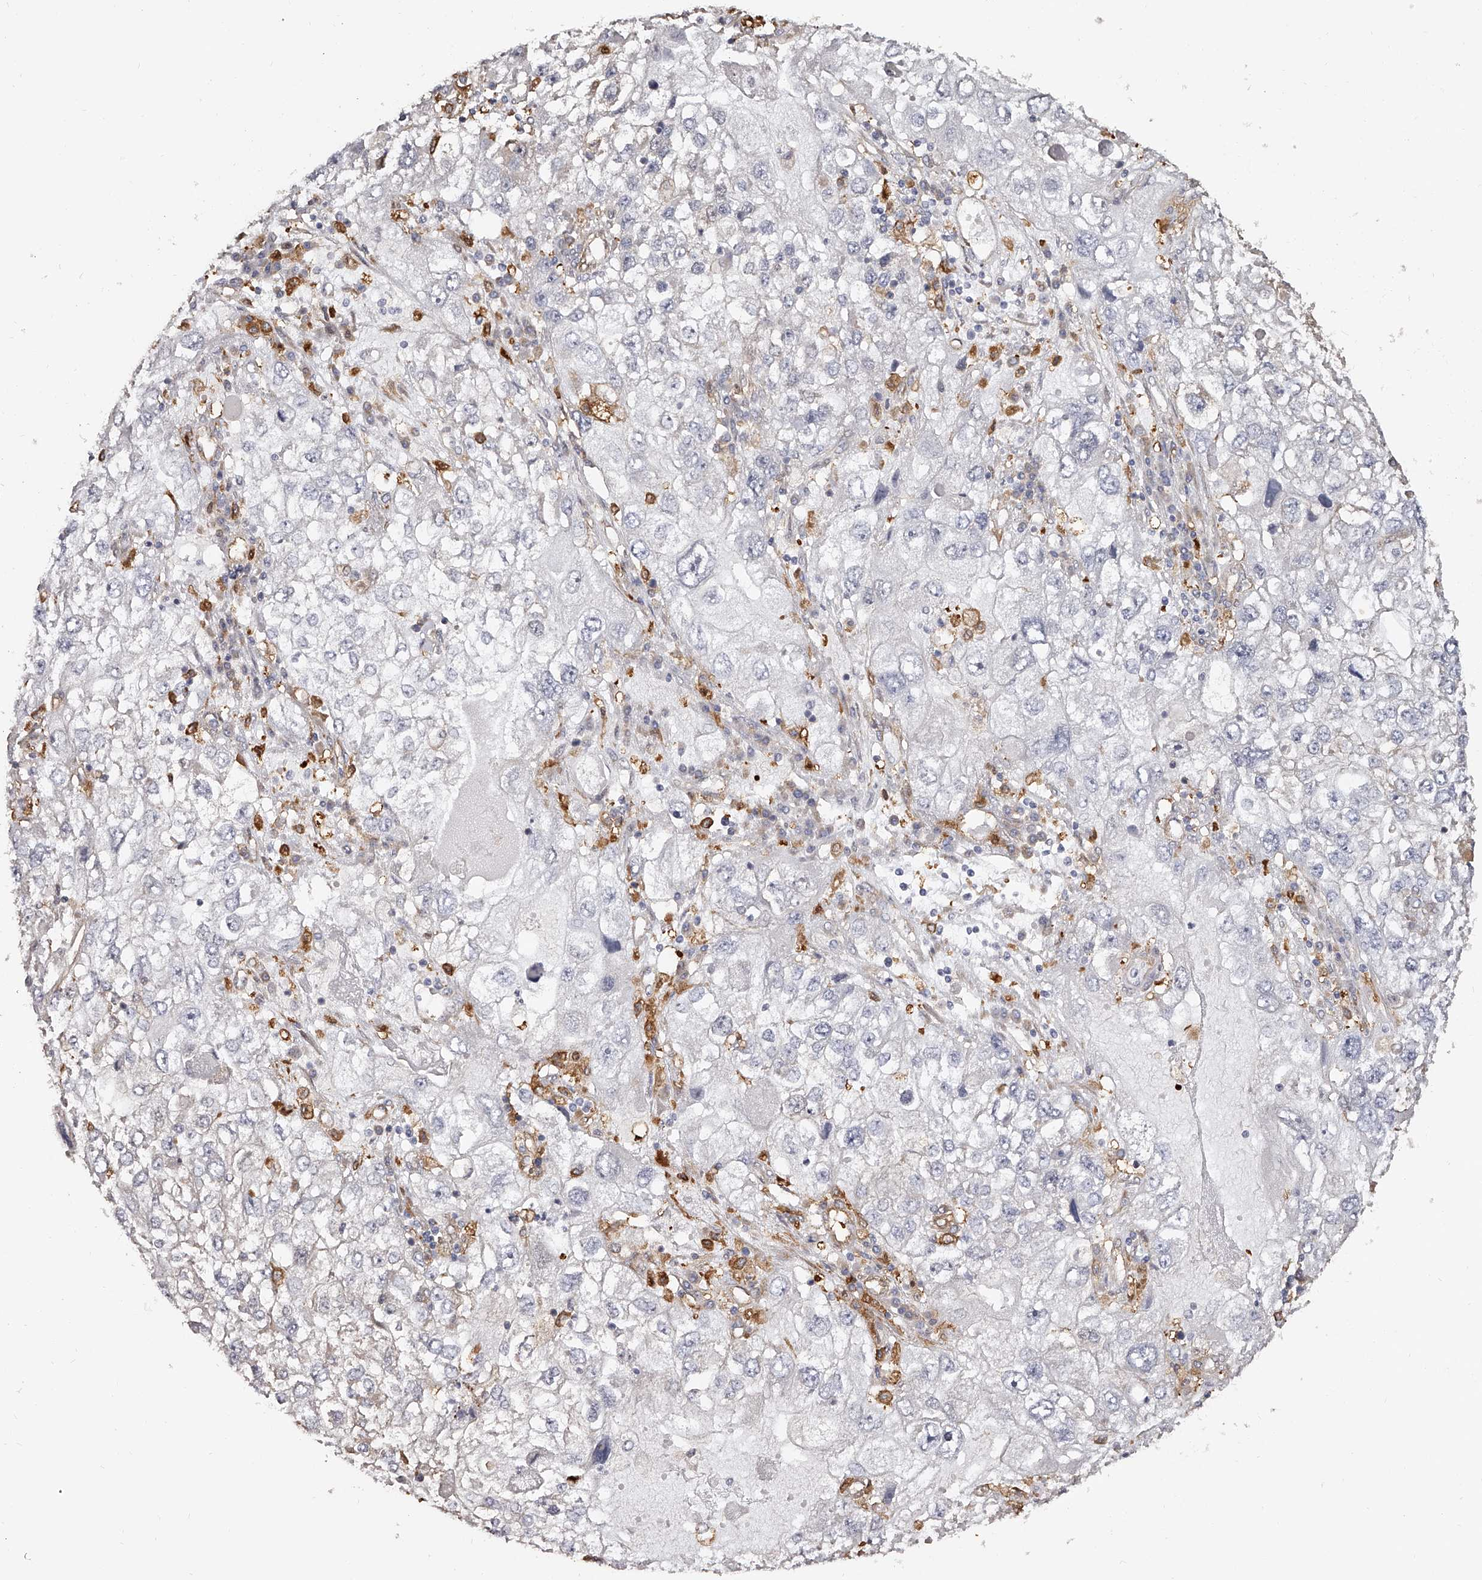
{"staining": {"intensity": "negative", "quantity": "none", "location": "none"}, "tissue": "endometrial cancer", "cell_type": "Tumor cells", "image_type": "cancer", "snomed": [{"axis": "morphology", "description": "Adenocarcinoma, NOS"}, {"axis": "topography", "description": "Endometrium"}], "caption": "Immunohistochemical staining of human endometrial cancer demonstrates no significant positivity in tumor cells.", "gene": "LAP3", "patient": {"sex": "female", "age": 49}}